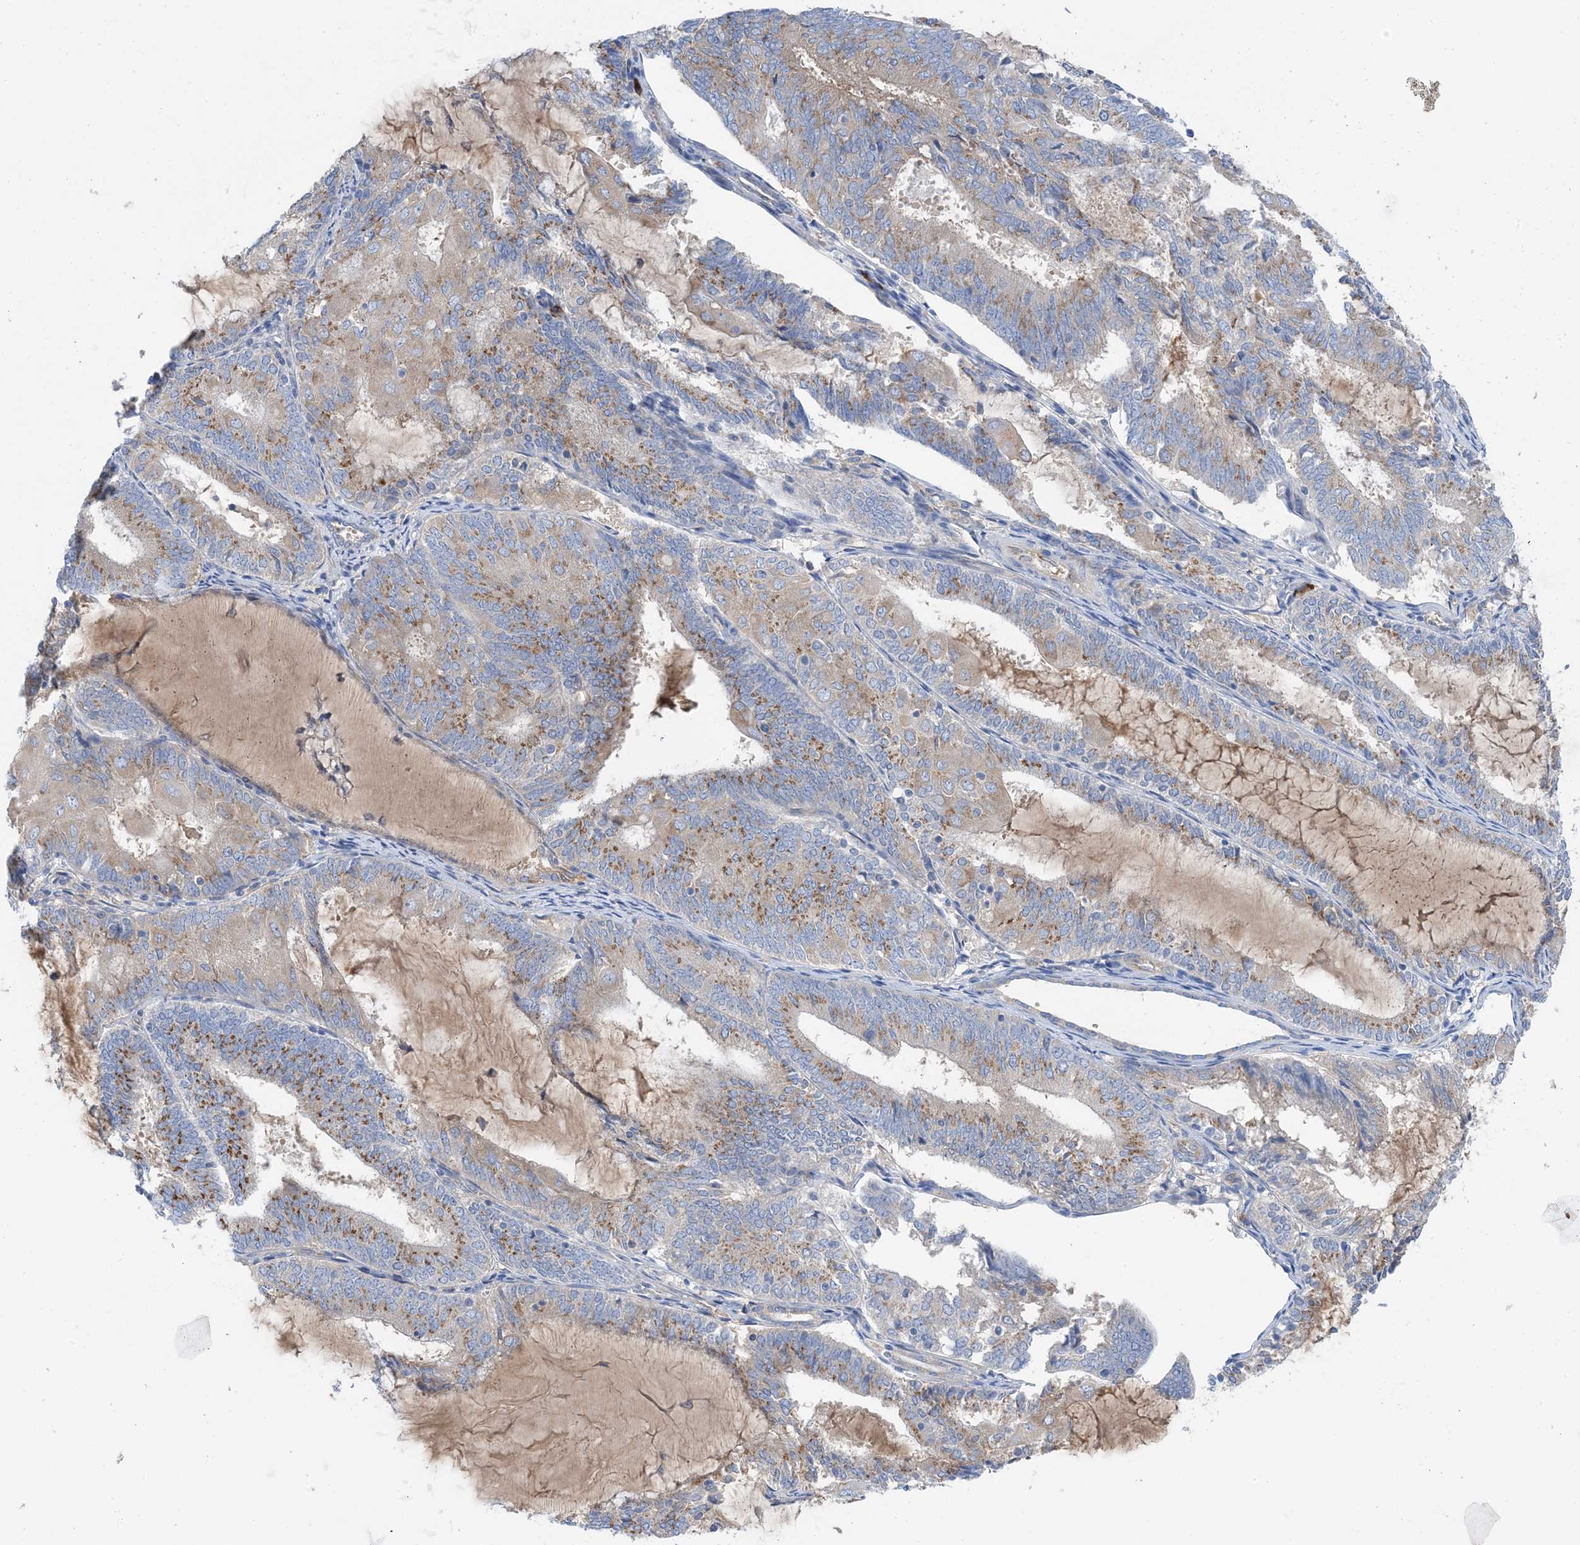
{"staining": {"intensity": "moderate", "quantity": "25%-75%", "location": "cytoplasmic/membranous"}, "tissue": "endometrial cancer", "cell_type": "Tumor cells", "image_type": "cancer", "snomed": [{"axis": "morphology", "description": "Adenocarcinoma, NOS"}, {"axis": "topography", "description": "Endometrium"}], "caption": "Brown immunohistochemical staining in human adenocarcinoma (endometrial) reveals moderate cytoplasmic/membranous positivity in about 25%-75% of tumor cells. Nuclei are stained in blue.", "gene": "SLC5A11", "patient": {"sex": "female", "age": 81}}